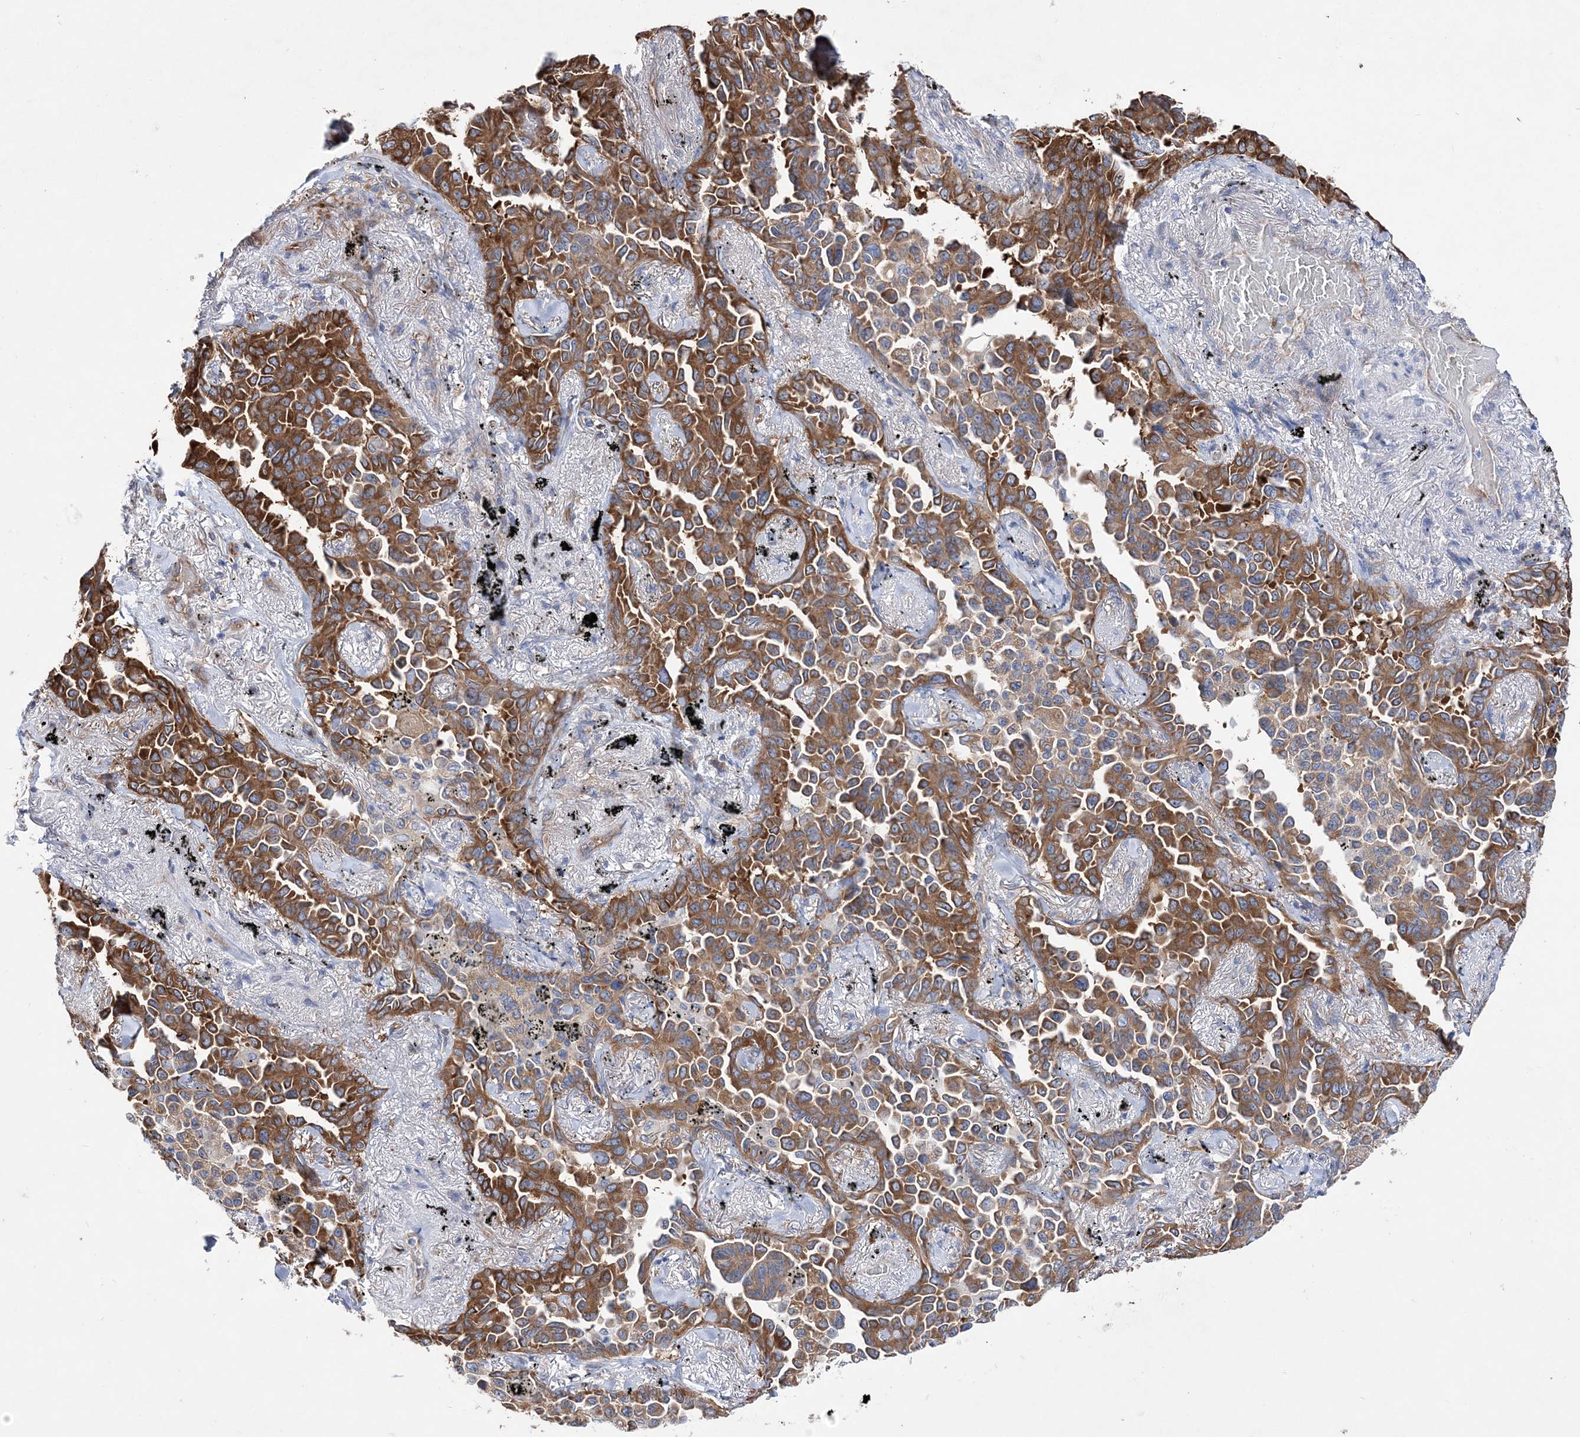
{"staining": {"intensity": "moderate", "quantity": ">75%", "location": "cytoplasmic/membranous"}, "tissue": "lung cancer", "cell_type": "Tumor cells", "image_type": "cancer", "snomed": [{"axis": "morphology", "description": "Adenocarcinoma, NOS"}, {"axis": "topography", "description": "Lung"}], "caption": "Immunohistochemical staining of lung adenocarcinoma shows moderate cytoplasmic/membranous protein positivity in about >75% of tumor cells.", "gene": "JKAMP", "patient": {"sex": "female", "age": 67}}